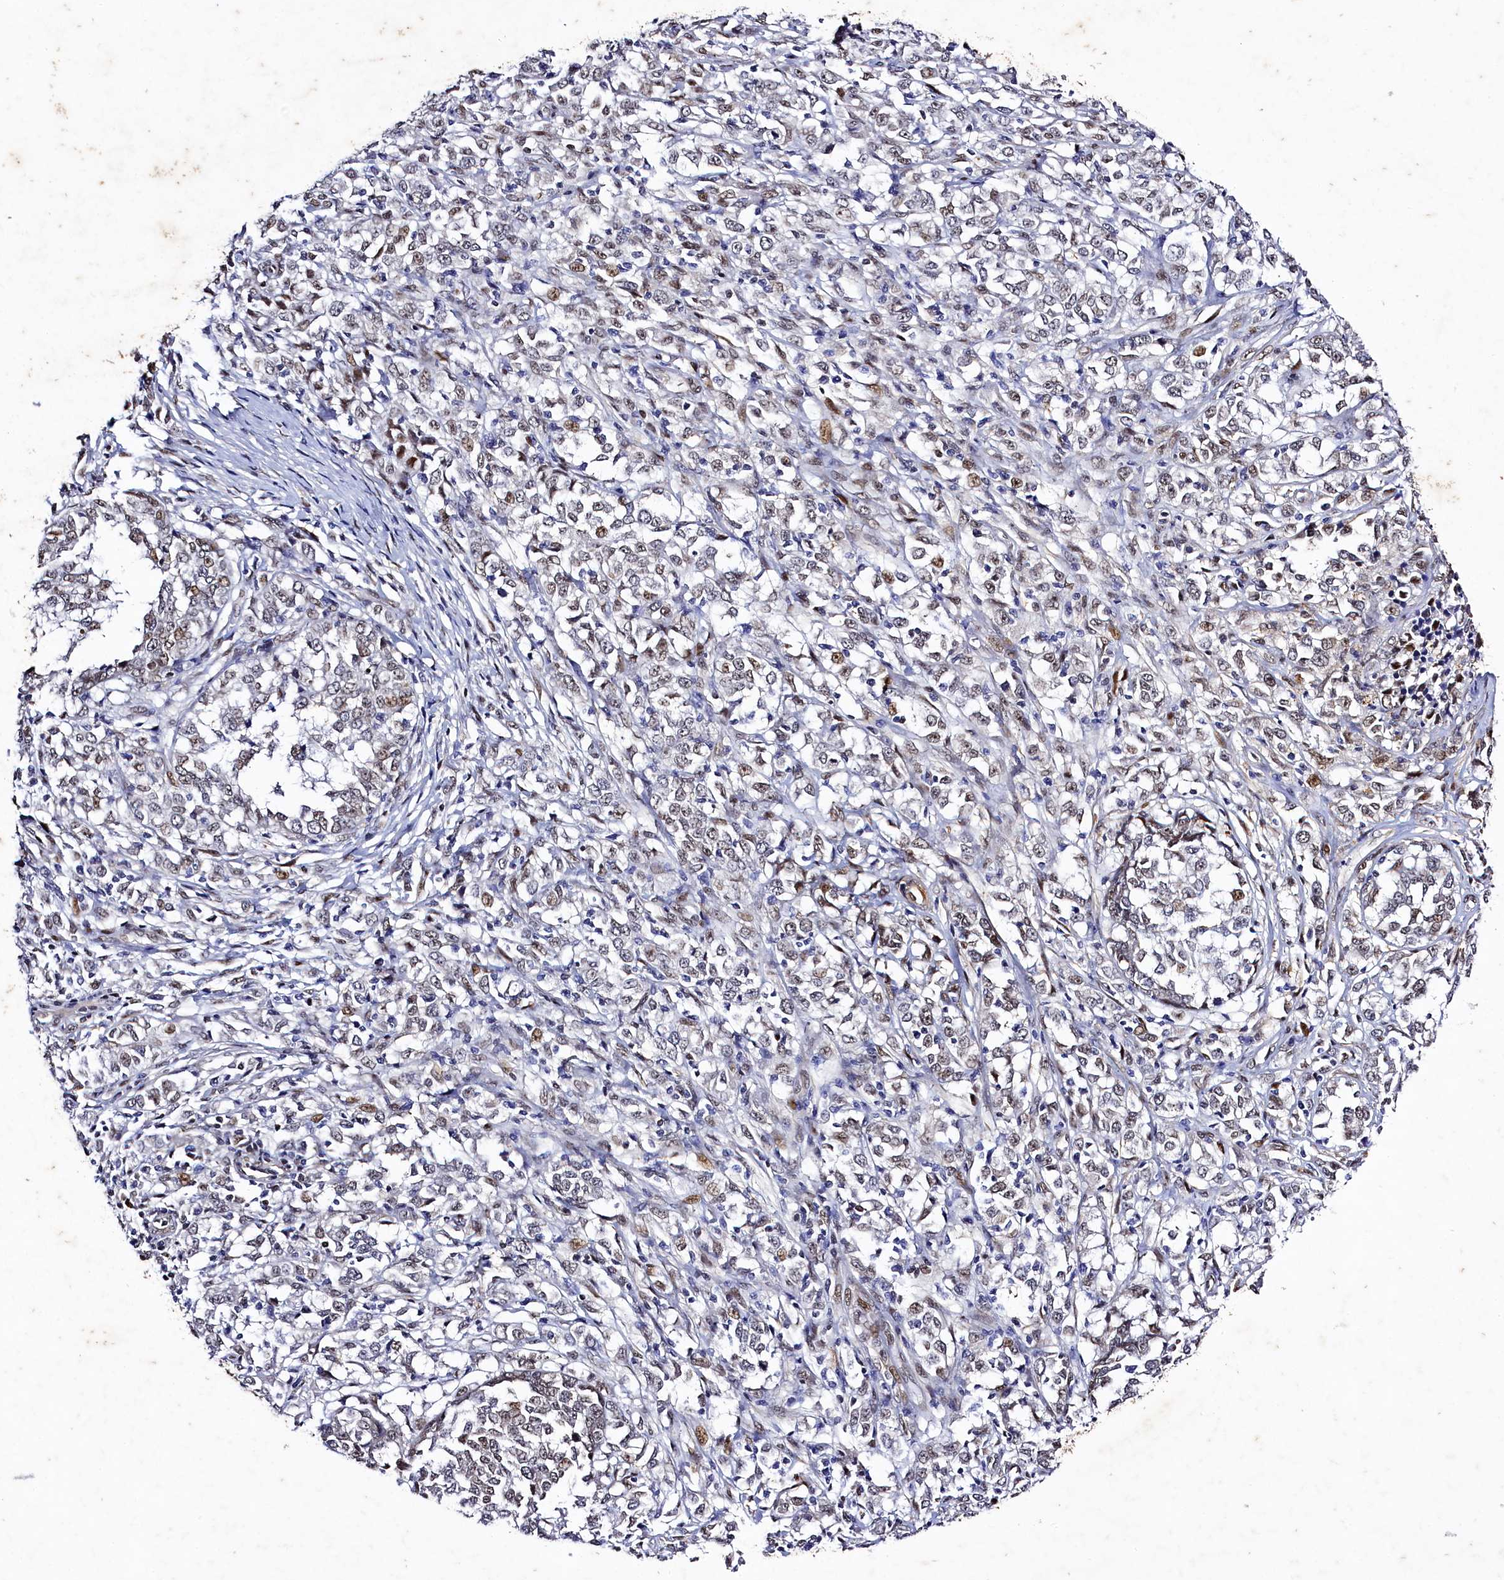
{"staining": {"intensity": "weak", "quantity": "<25%", "location": "nuclear"}, "tissue": "melanoma", "cell_type": "Tumor cells", "image_type": "cancer", "snomed": [{"axis": "morphology", "description": "Malignant melanoma, NOS"}, {"axis": "topography", "description": "Skin"}], "caption": "There is no significant positivity in tumor cells of malignant melanoma.", "gene": "SAMD10", "patient": {"sex": "female", "age": 72}}